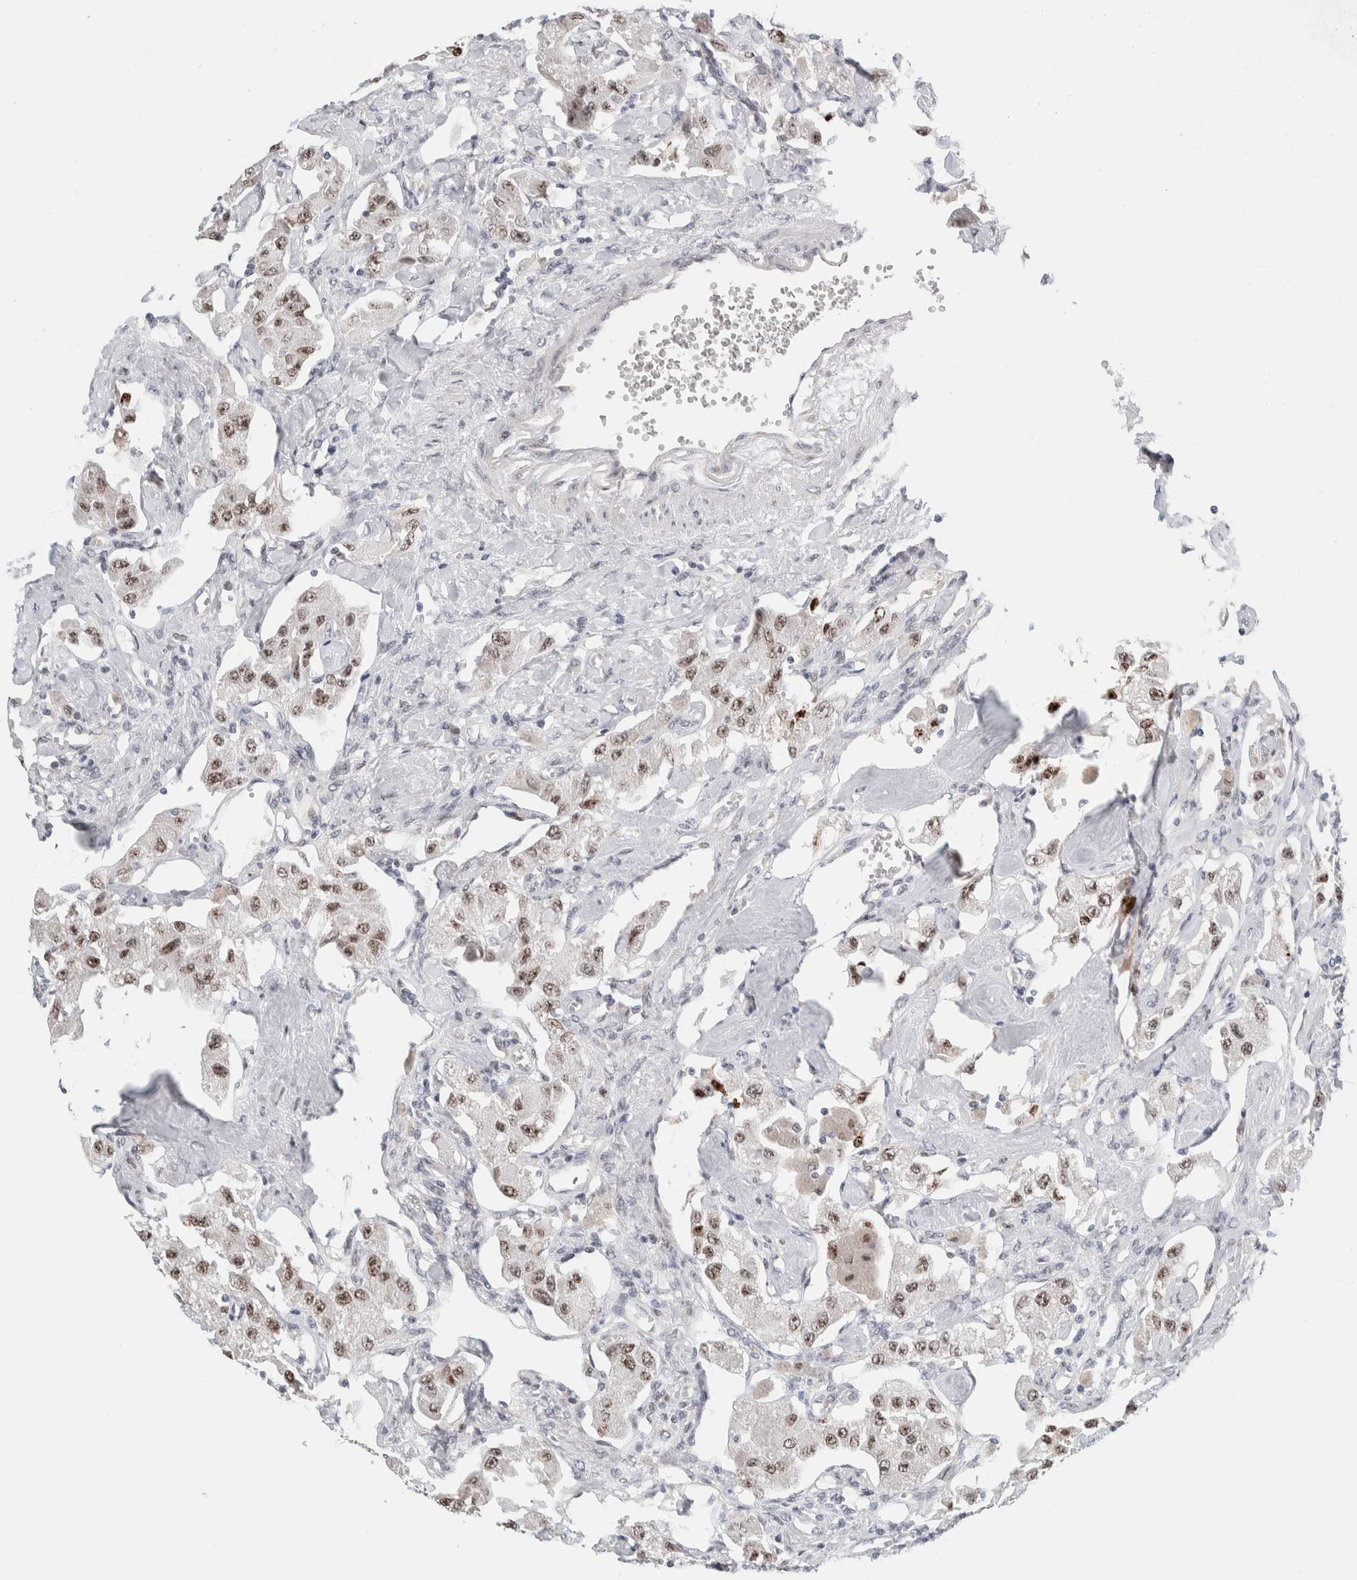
{"staining": {"intensity": "moderate", "quantity": ">75%", "location": "nuclear"}, "tissue": "carcinoid", "cell_type": "Tumor cells", "image_type": "cancer", "snomed": [{"axis": "morphology", "description": "Carcinoid, malignant, NOS"}, {"axis": "topography", "description": "Pancreas"}], "caption": "About >75% of tumor cells in carcinoid demonstrate moderate nuclear protein positivity as visualized by brown immunohistochemical staining.", "gene": "NEUROD1", "patient": {"sex": "male", "age": 41}}